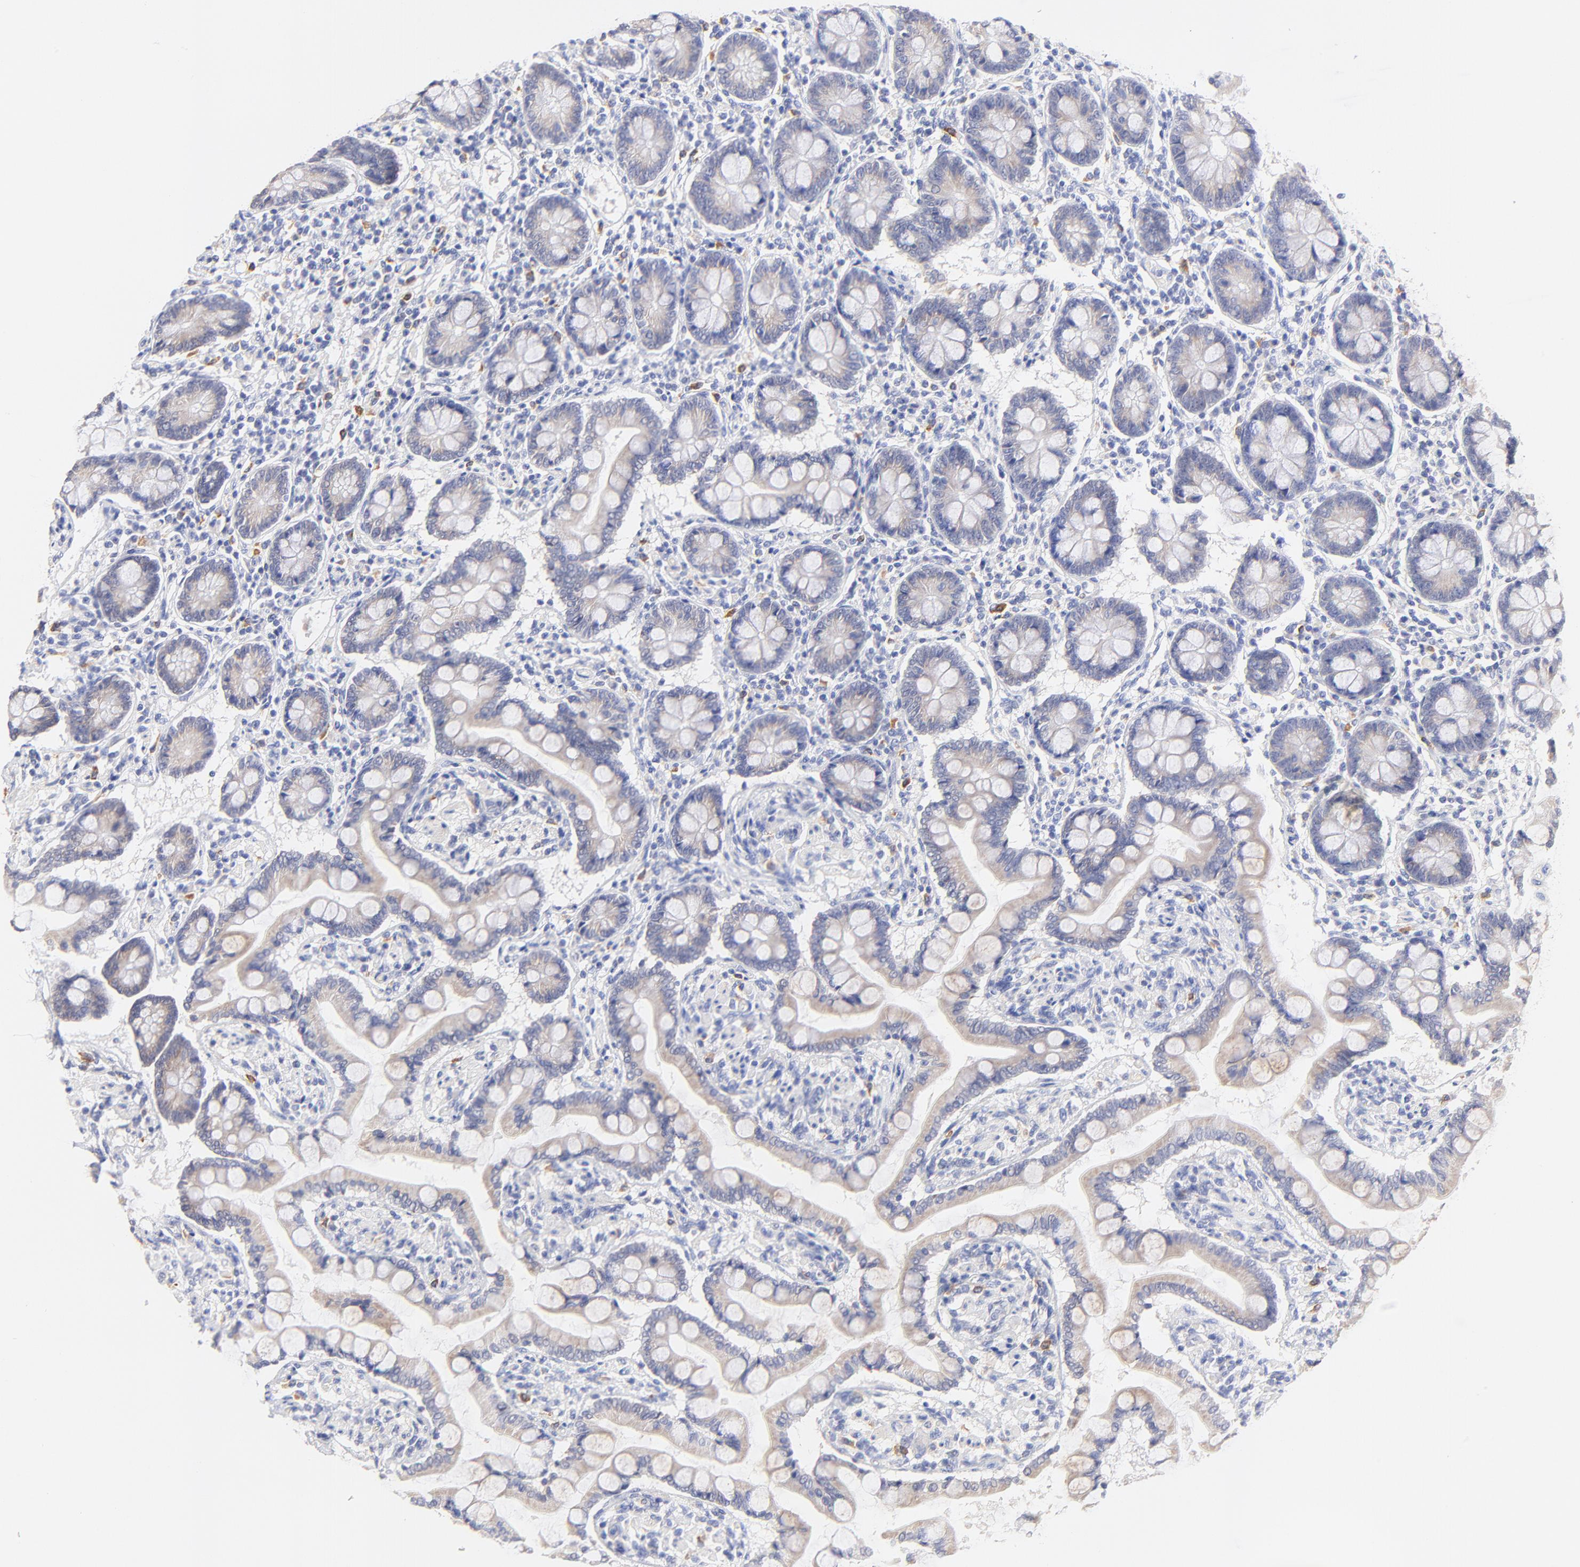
{"staining": {"intensity": "moderate", "quantity": "25%-75%", "location": "cytoplasmic/membranous"}, "tissue": "small intestine", "cell_type": "Glandular cells", "image_type": "normal", "snomed": [{"axis": "morphology", "description": "Normal tissue, NOS"}, {"axis": "topography", "description": "Small intestine"}], "caption": "Glandular cells display medium levels of moderate cytoplasmic/membranous expression in approximately 25%-75% of cells in unremarkable human small intestine.", "gene": "EBP", "patient": {"sex": "male", "age": 41}}